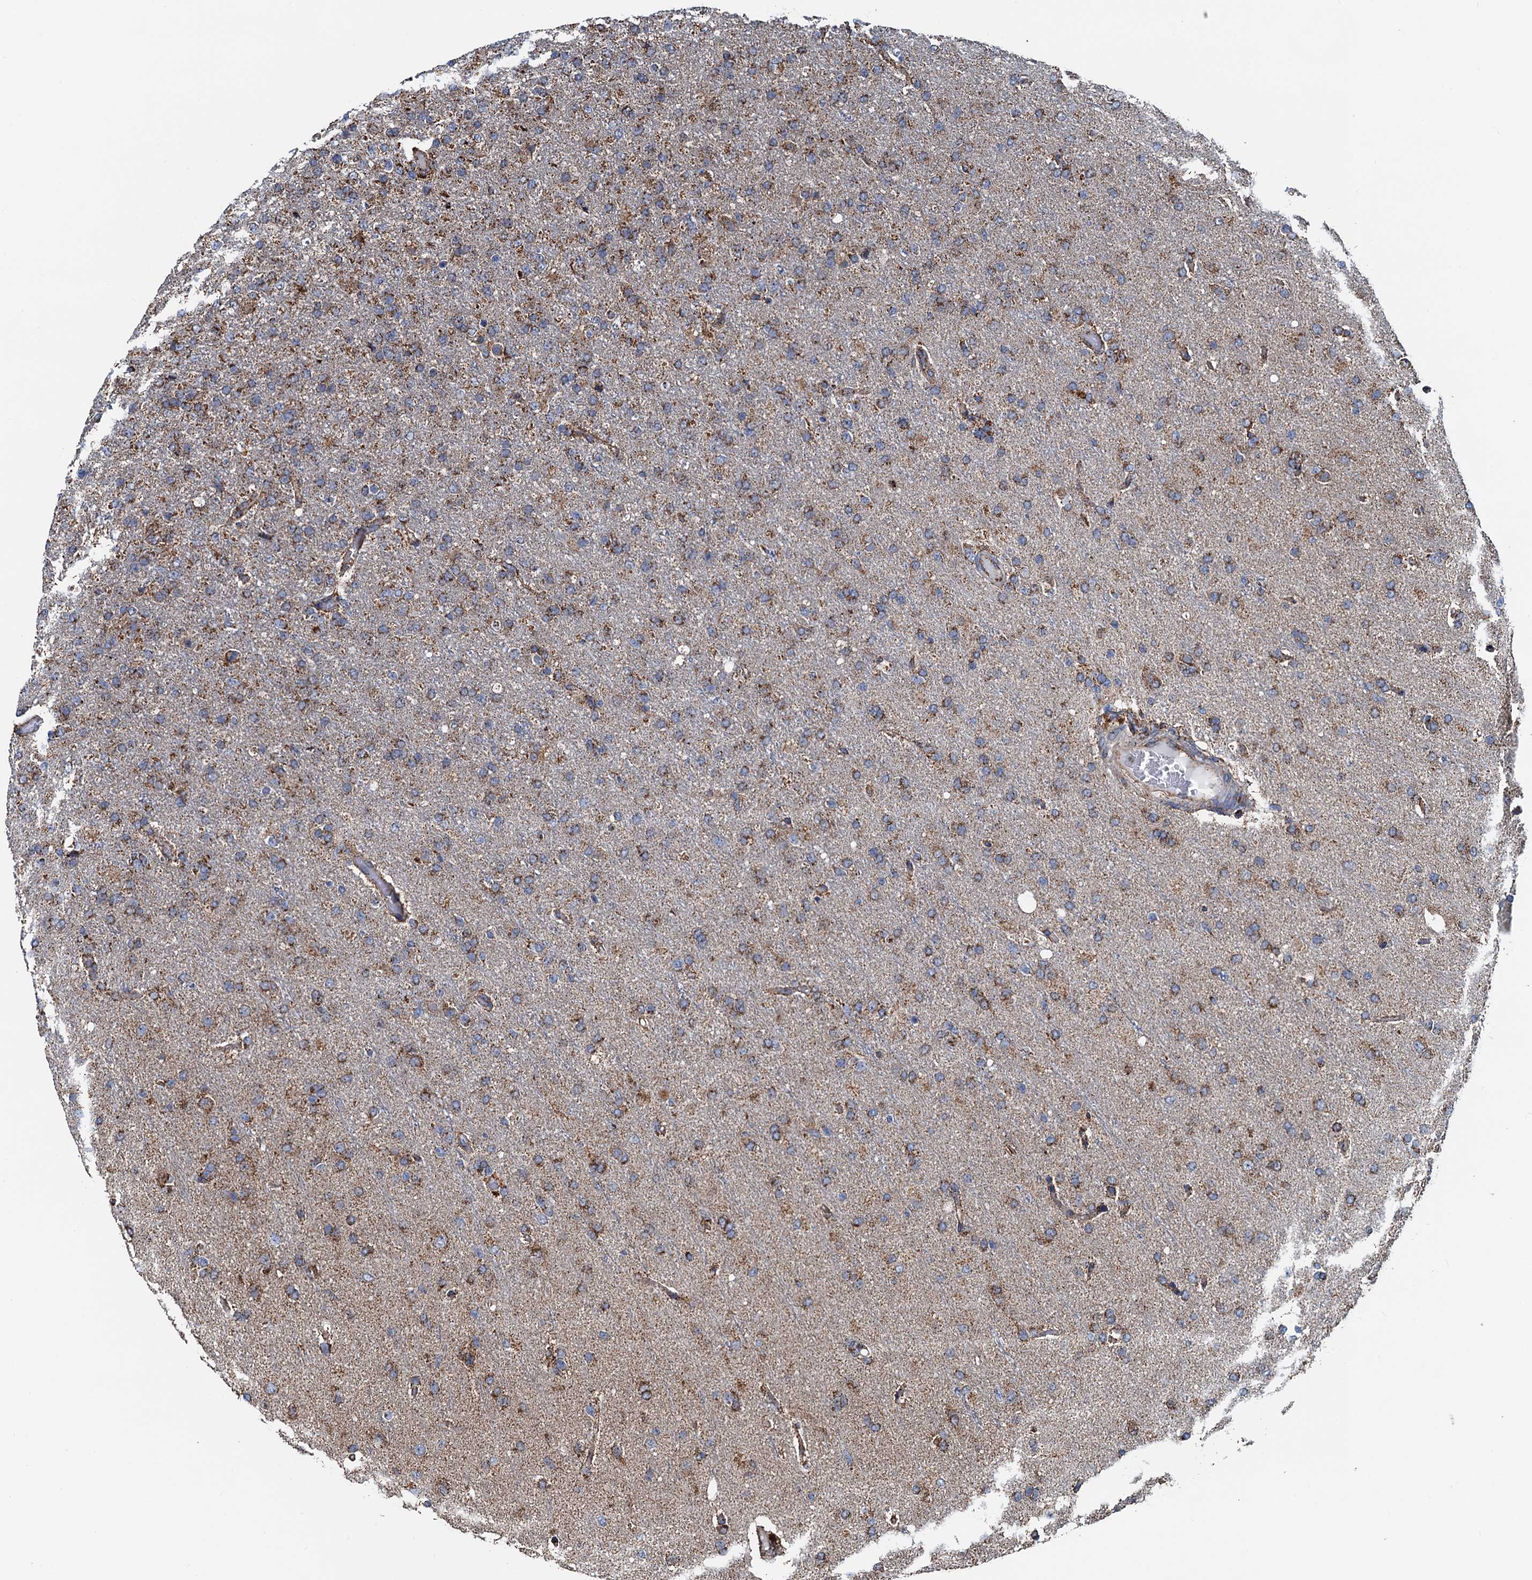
{"staining": {"intensity": "moderate", "quantity": ">75%", "location": "cytoplasmic/membranous"}, "tissue": "glioma", "cell_type": "Tumor cells", "image_type": "cancer", "snomed": [{"axis": "morphology", "description": "Glioma, malignant, High grade"}, {"axis": "topography", "description": "Brain"}], "caption": "The photomicrograph reveals immunohistochemical staining of glioma. There is moderate cytoplasmic/membranous expression is present in approximately >75% of tumor cells.", "gene": "AAGAB", "patient": {"sex": "female", "age": 74}}